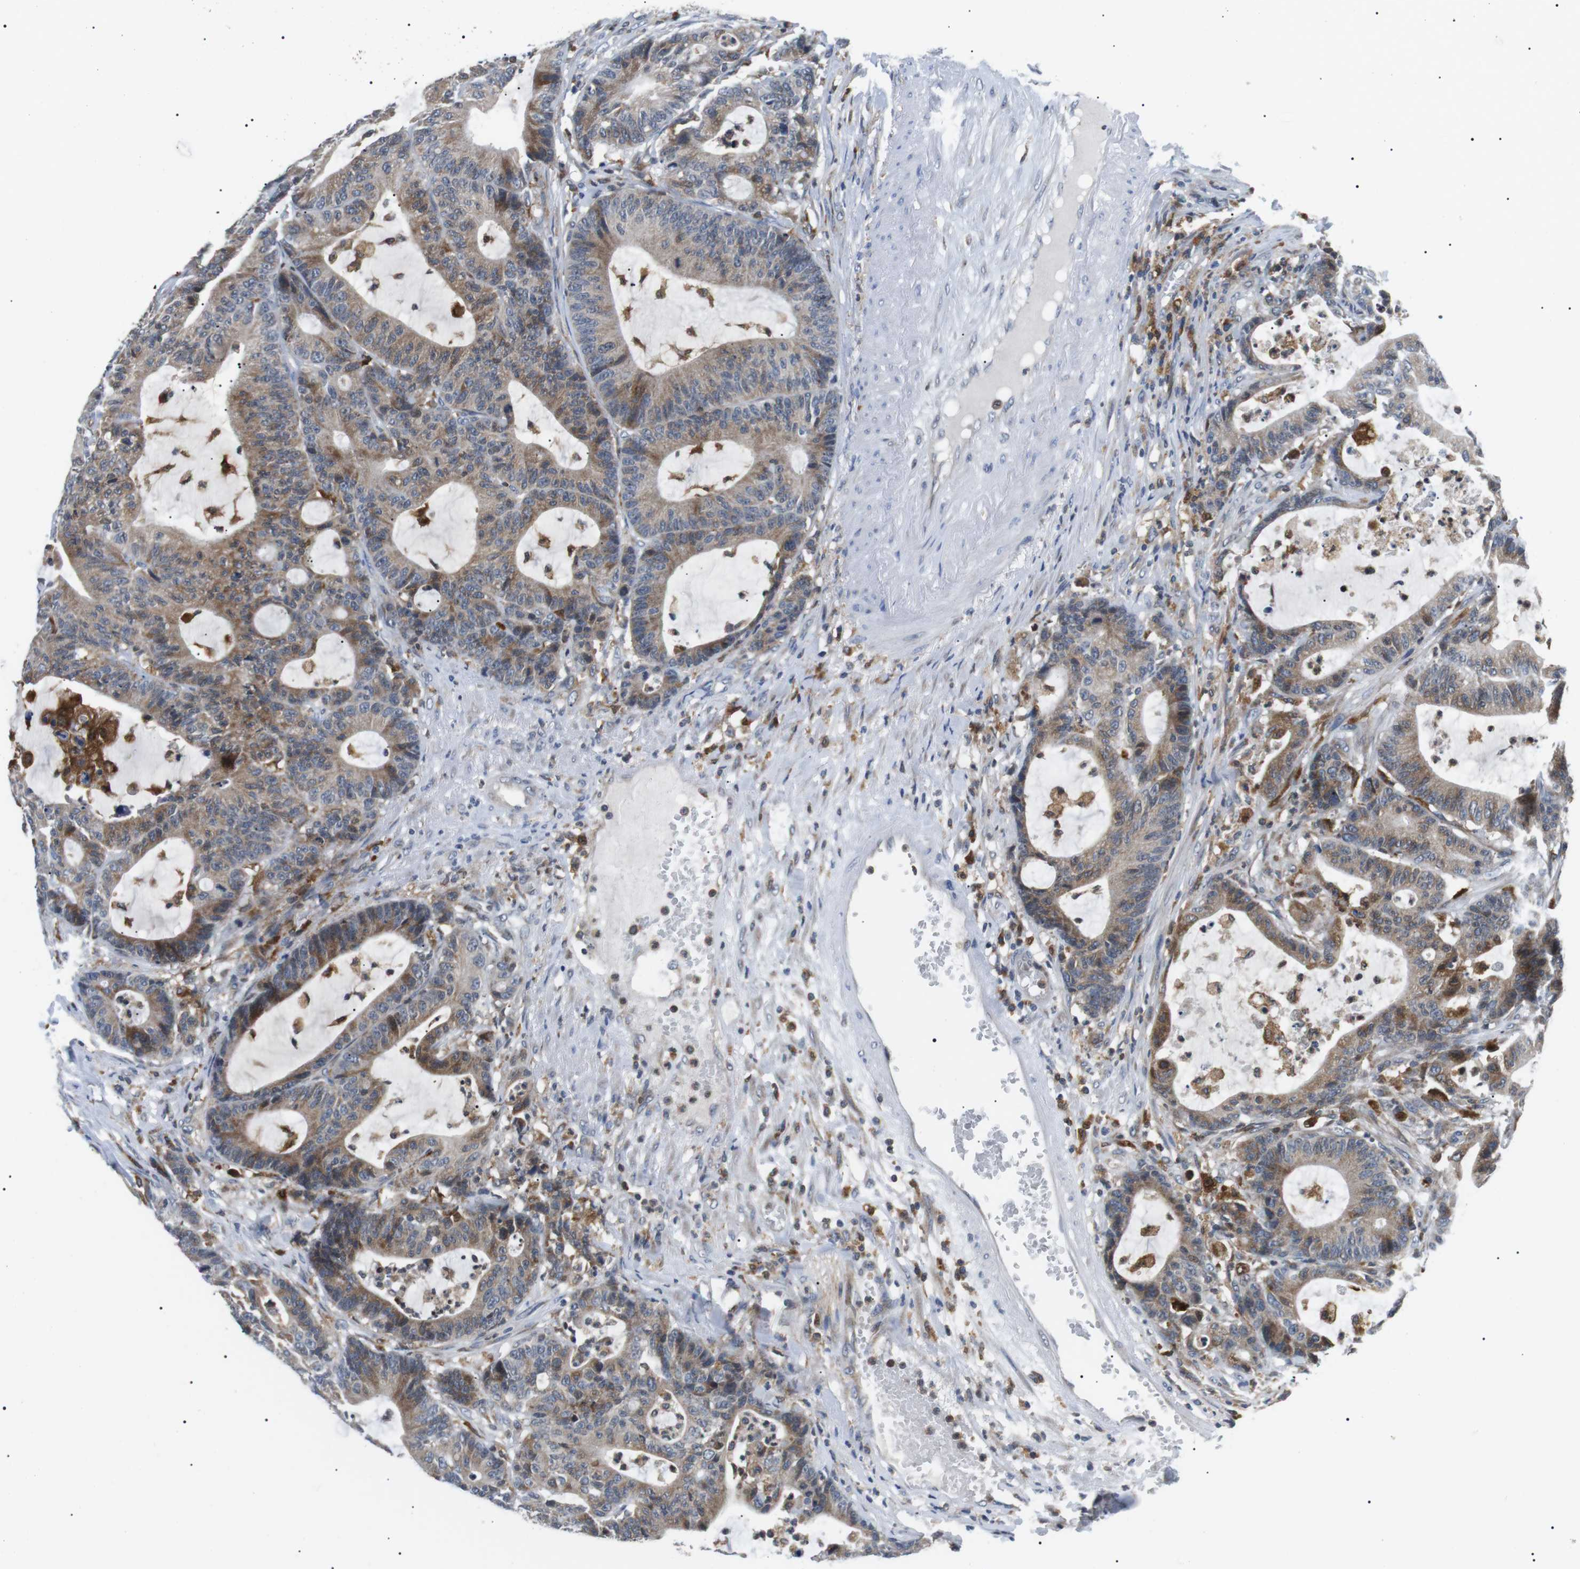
{"staining": {"intensity": "moderate", "quantity": "25%-75%", "location": "cytoplasmic/membranous"}, "tissue": "colorectal cancer", "cell_type": "Tumor cells", "image_type": "cancer", "snomed": [{"axis": "morphology", "description": "Adenocarcinoma, NOS"}, {"axis": "topography", "description": "Colon"}], "caption": "Protein expression analysis of colorectal cancer exhibits moderate cytoplasmic/membranous staining in about 25%-75% of tumor cells.", "gene": "RAB9A", "patient": {"sex": "female", "age": 84}}